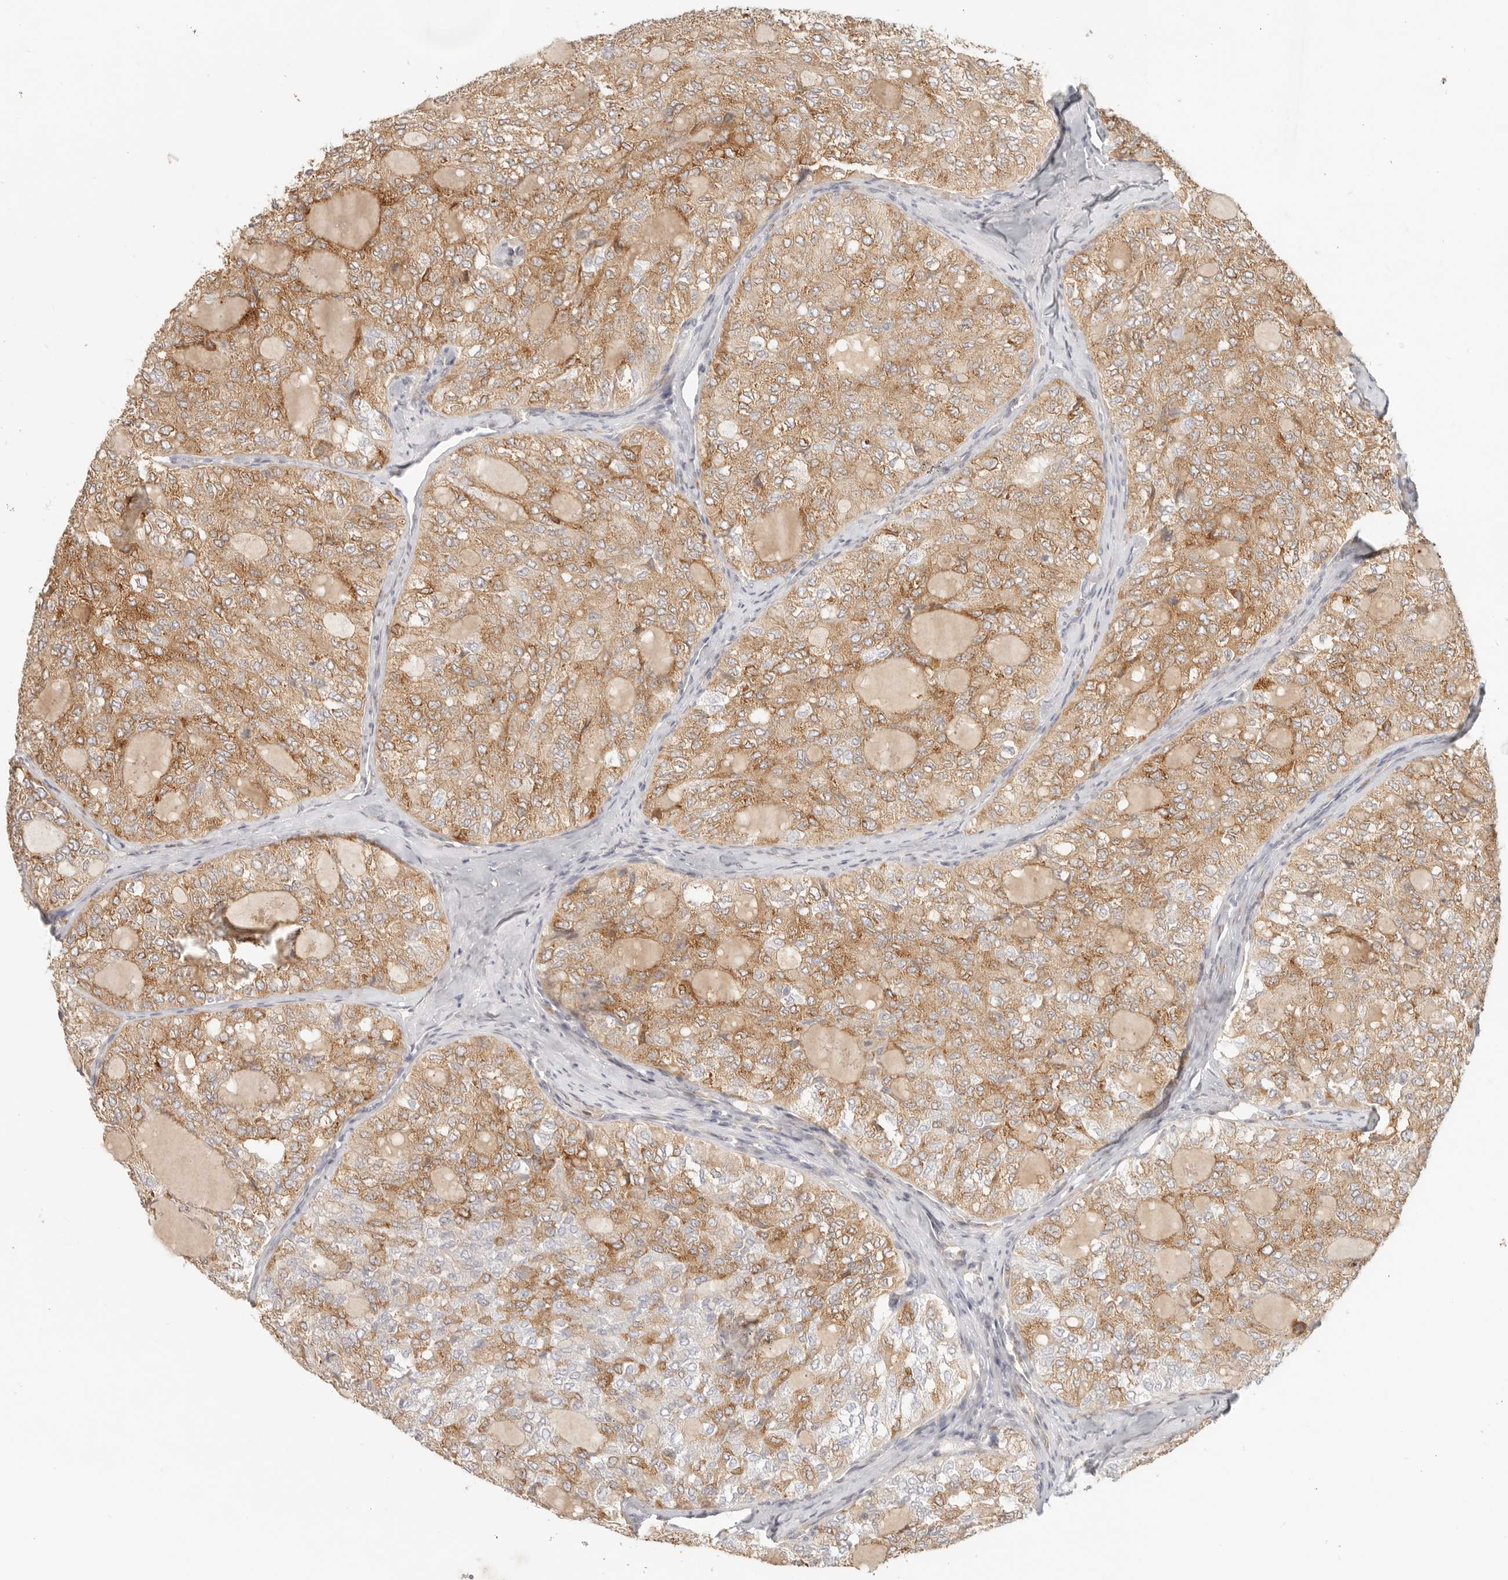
{"staining": {"intensity": "moderate", "quantity": ">75%", "location": "cytoplasmic/membranous"}, "tissue": "thyroid cancer", "cell_type": "Tumor cells", "image_type": "cancer", "snomed": [{"axis": "morphology", "description": "Follicular adenoma carcinoma, NOS"}, {"axis": "topography", "description": "Thyroid gland"}], "caption": "Protein analysis of follicular adenoma carcinoma (thyroid) tissue shows moderate cytoplasmic/membranous expression in approximately >75% of tumor cells.", "gene": "PABPC4", "patient": {"sex": "male", "age": 75}}